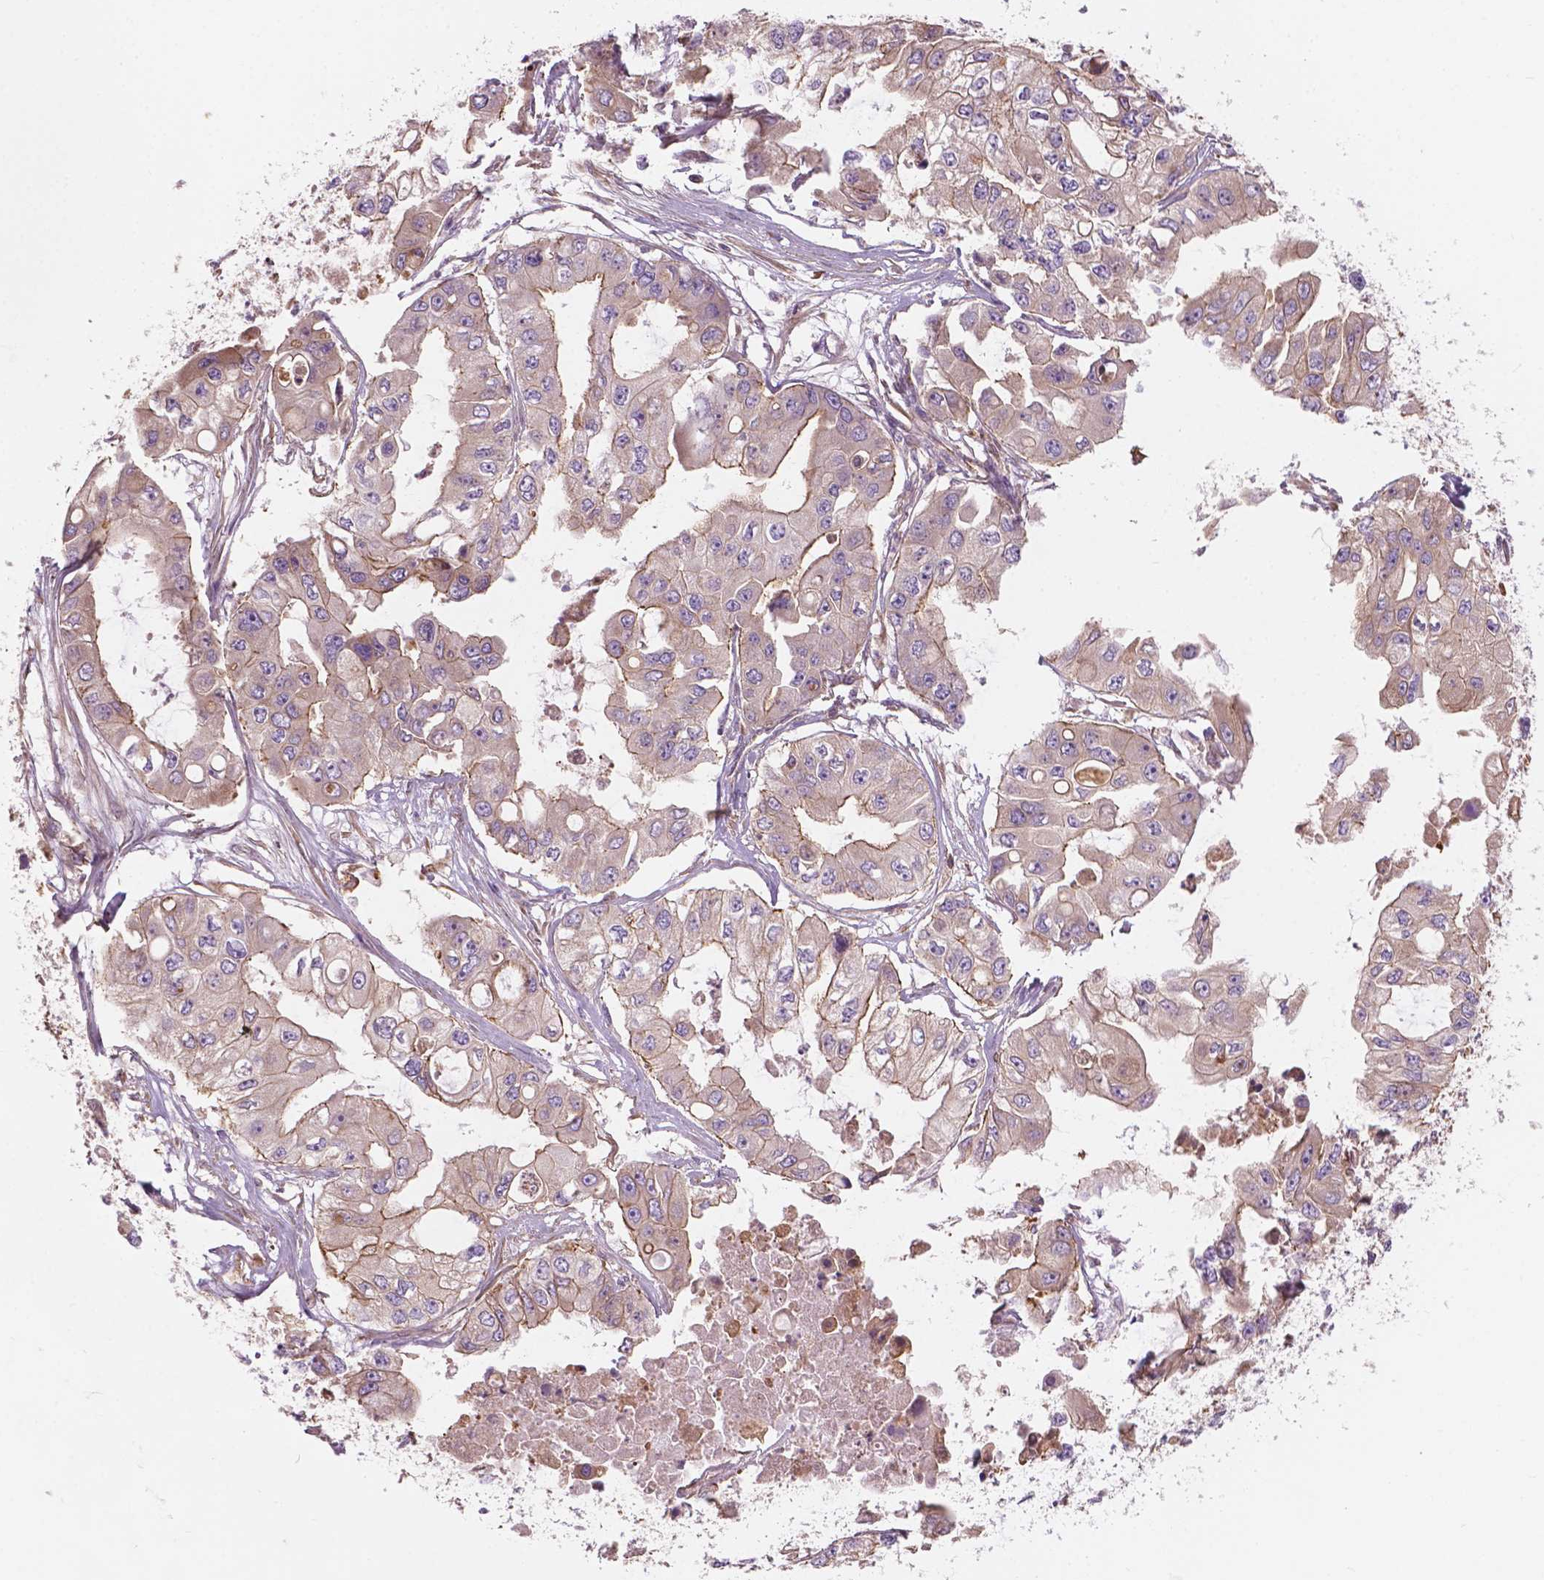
{"staining": {"intensity": "moderate", "quantity": "<25%", "location": "cytoplasmic/membranous"}, "tissue": "ovarian cancer", "cell_type": "Tumor cells", "image_type": "cancer", "snomed": [{"axis": "morphology", "description": "Cystadenocarcinoma, serous, NOS"}, {"axis": "topography", "description": "Ovary"}], "caption": "A histopathology image of ovarian cancer stained for a protein displays moderate cytoplasmic/membranous brown staining in tumor cells.", "gene": "SURF4", "patient": {"sex": "female", "age": 56}}